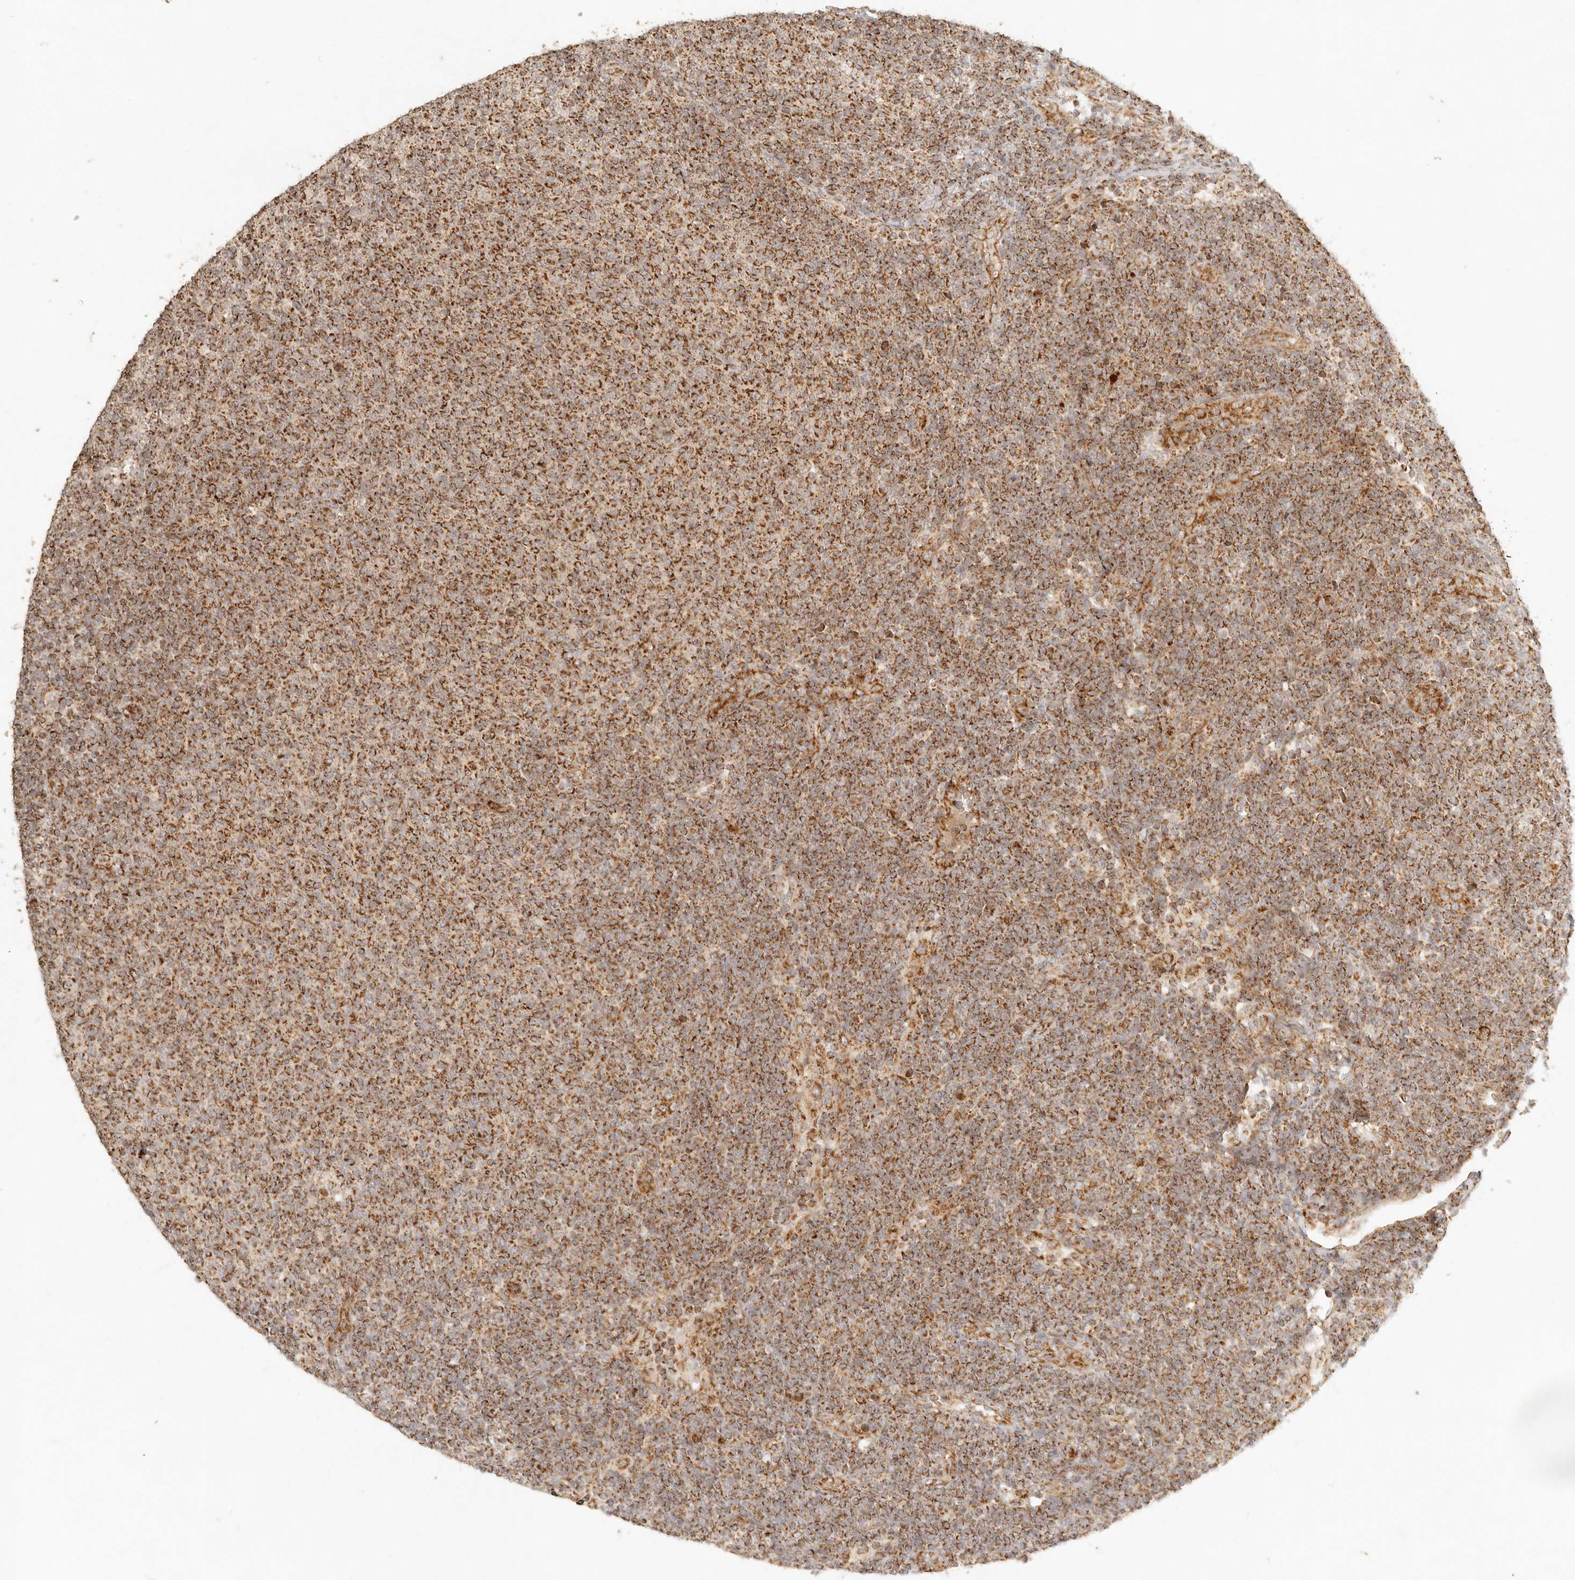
{"staining": {"intensity": "strong", "quantity": ">75%", "location": "cytoplasmic/membranous"}, "tissue": "lymphoma", "cell_type": "Tumor cells", "image_type": "cancer", "snomed": [{"axis": "morphology", "description": "Malignant lymphoma, non-Hodgkin's type, Low grade"}, {"axis": "topography", "description": "Lymph node"}], "caption": "A histopathology image of malignant lymphoma, non-Hodgkin's type (low-grade) stained for a protein exhibits strong cytoplasmic/membranous brown staining in tumor cells.", "gene": "MRPL55", "patient": {"sex": "male", "age": 66}}